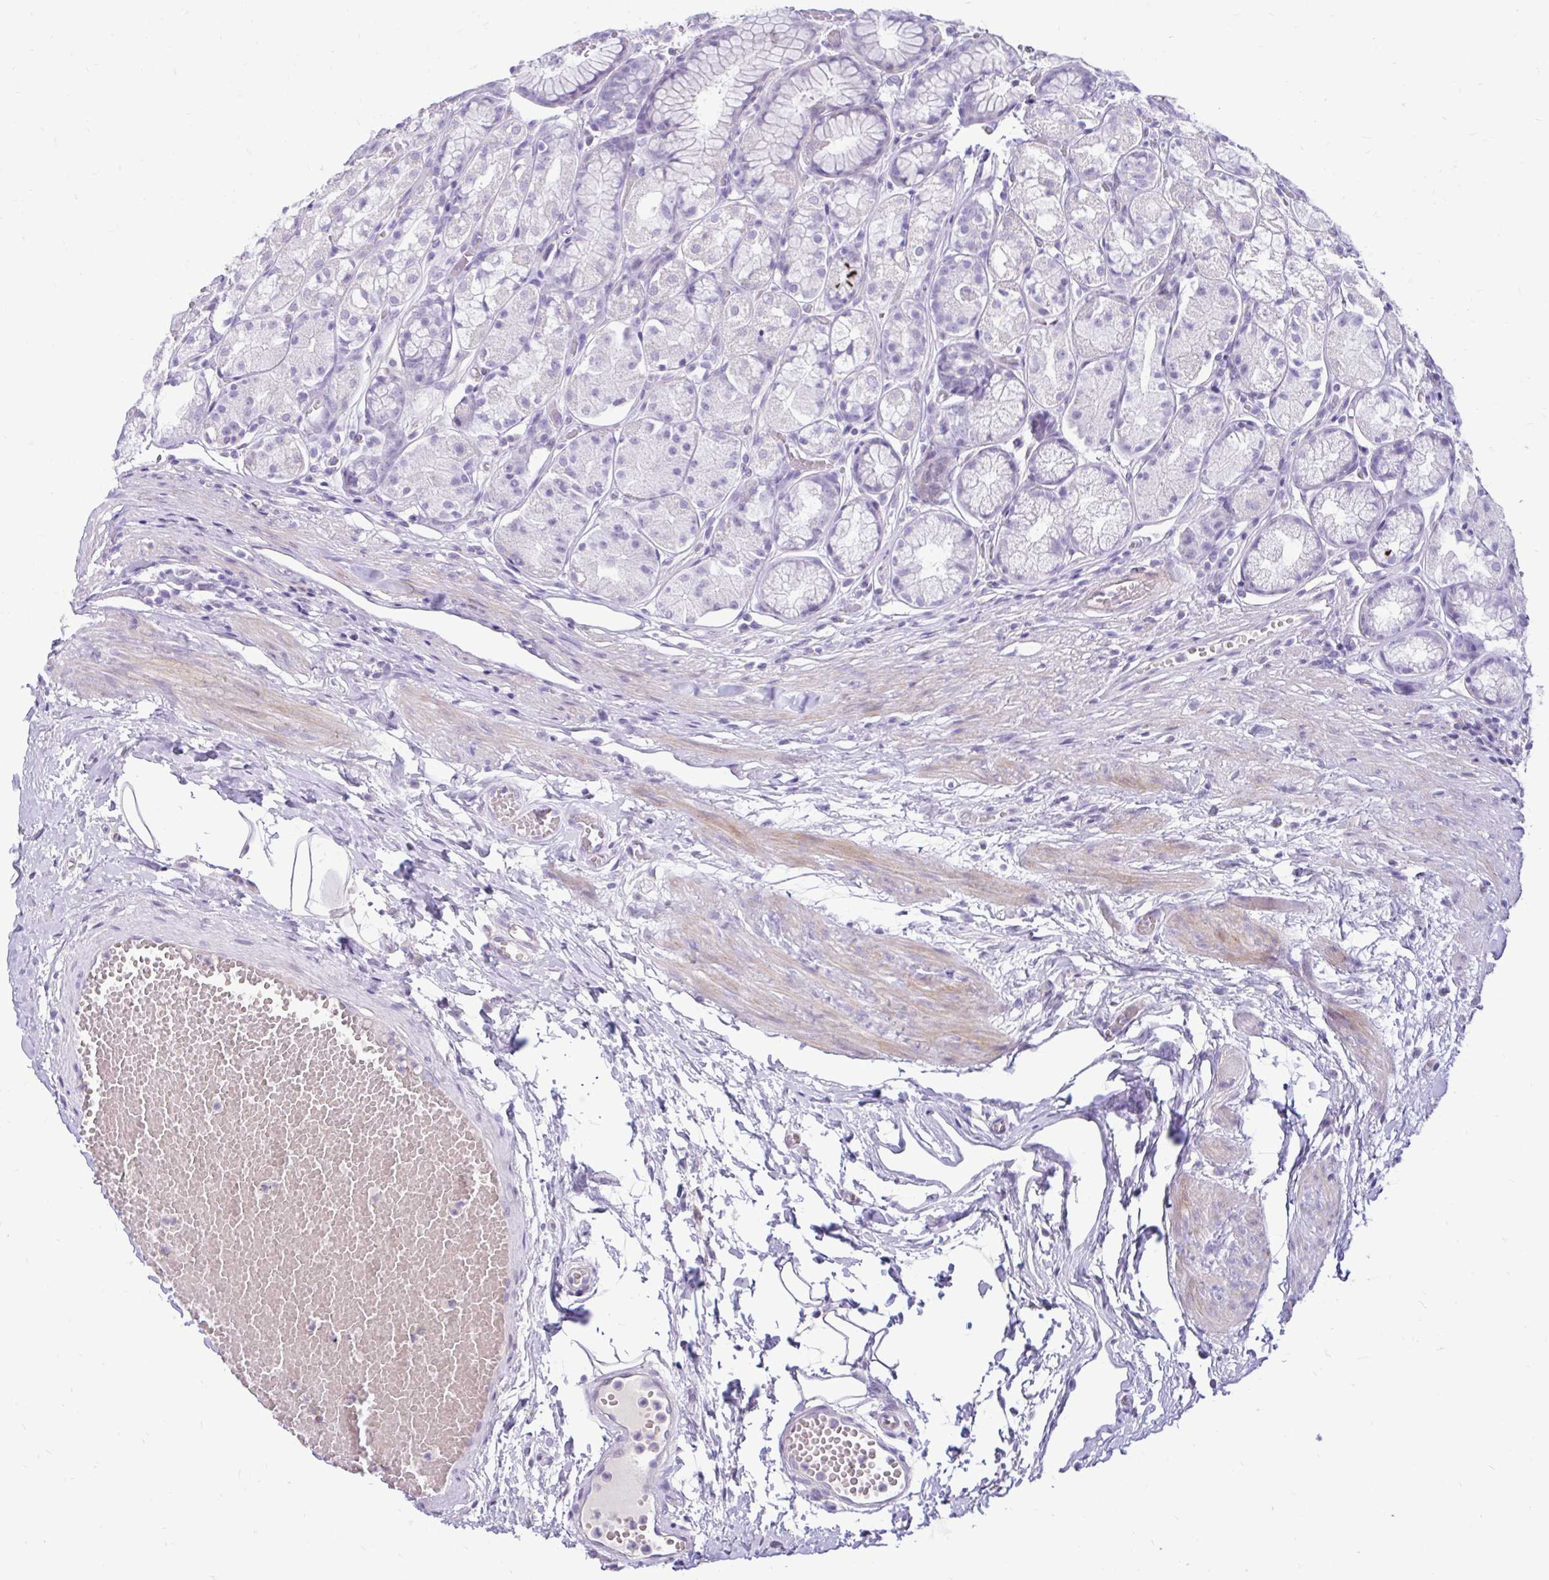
{"staining": {"intensity": "negative", "quantity": "none", "location": "none"}, "tissue": "stomach", "cell_type": "Glandular cells", "image_type": "normal", "snomed": [{"axis": "morphology", "description": "Normal tissue, NOS"}, {"axis": "topography", "description": "Smooth muscle"}, {"axis": "topography", "description": "Stomach"}], "caption": "Human stomach stained for a protein using immunohistochemistry (IHC) shows no expression in glandular cells.", "gene": "NHLH2", "patient": {"sex": "male", "age": 70}}